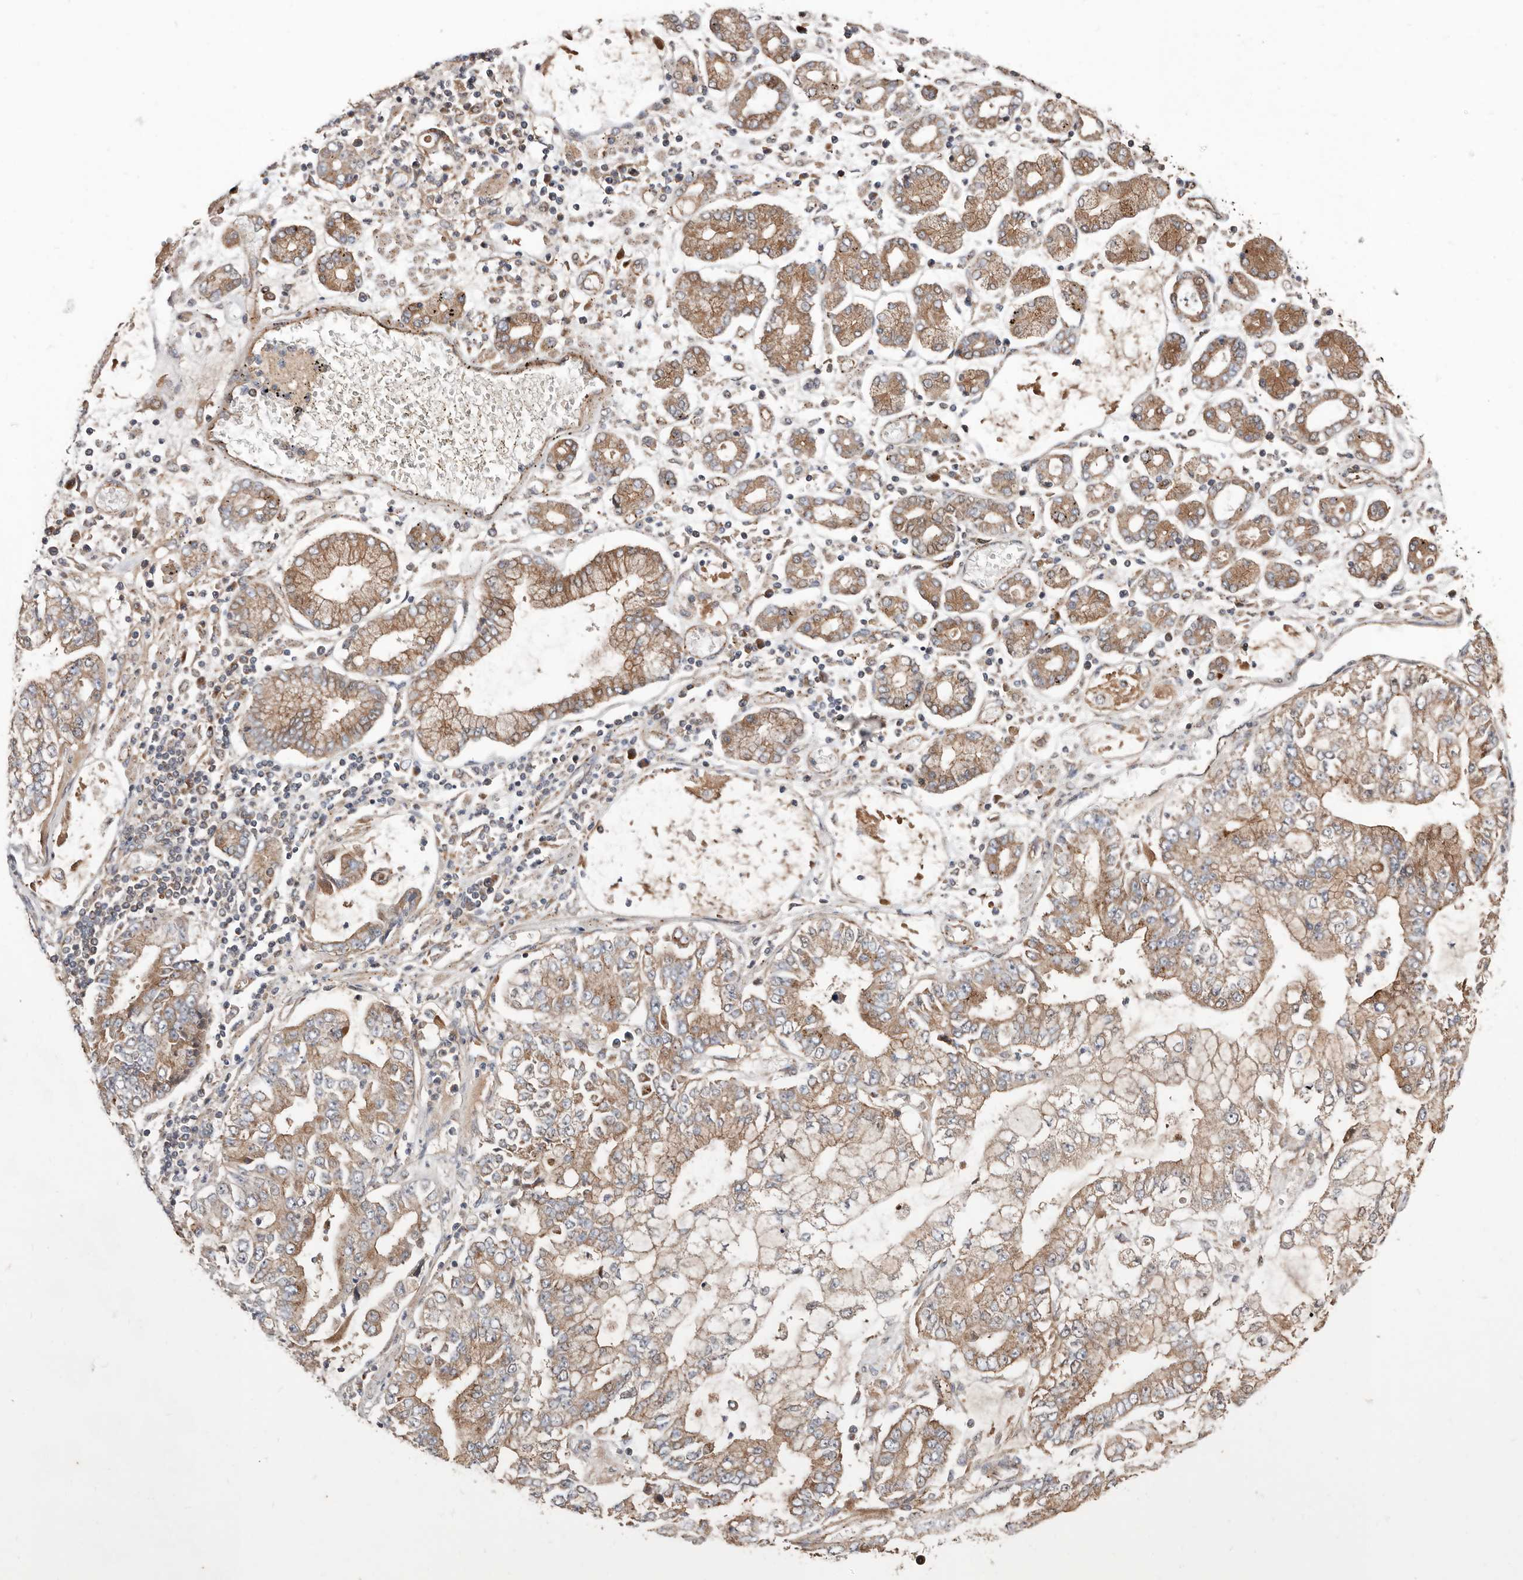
{"staining": {"intensity": "moderate", "quantity": ">75%", "location": "cytoplasmic/membranous"}, "tissue": "stomach cancer", "cell_type": "Tumor cells", "image_type": "cancer", "snomed": [{"axis": "morphology", "description": "Adenocarcinoma, NOS"}, {"axis": "topography", "description": "Stomach"}], "caption": "Immunohistochemistry (DAB) staining of human adenocarcinoma (stomach) exhibits moderate cytoplasmic/membranous protein expression in approximately >75% of tumor cells.", "gene": "COG1", "patient": {"sex": "male", "age": 76}}